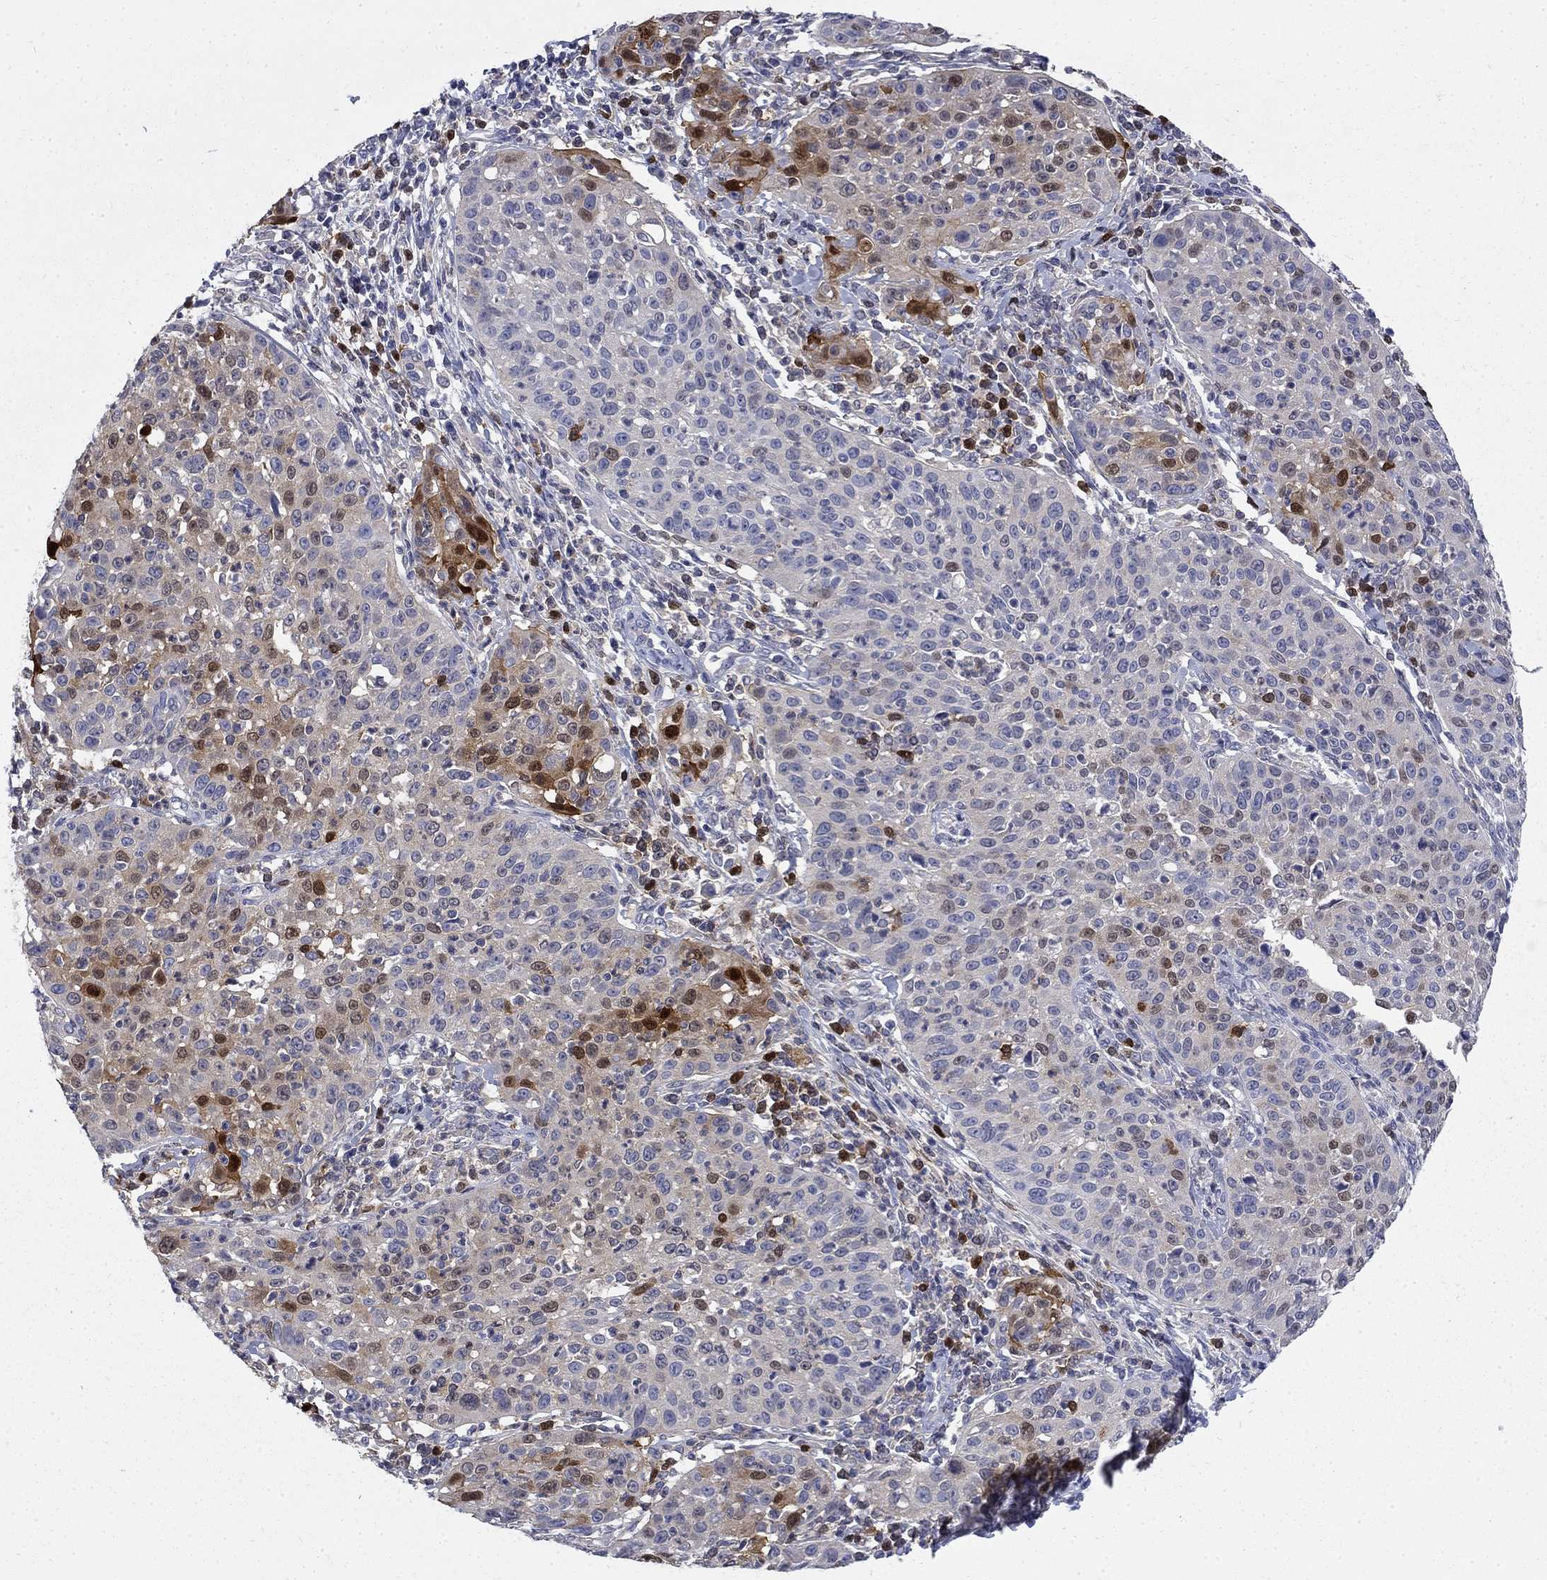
{"staining": {"intensity": "strong", "quantity": "<25%", "location": "nuclear"}, "tissue": "cervical cancer", "cell_type": "Tumor cells", "image_type": "cancer", "snomed": [{"axis": "morphology", "description": "Squamous cell carcinoma, NOS"}, {"axis": "topography", "description": "Cervix"}], "caption": "Immunohistochemical staining of human cervical cancer (squamous cell carcinoma) demonstrates medium levels of strong nuclear staining in about <25% of tumor cells.", "gene": "SERPINB2", "patient": {"sex": "female", "age": 26}}